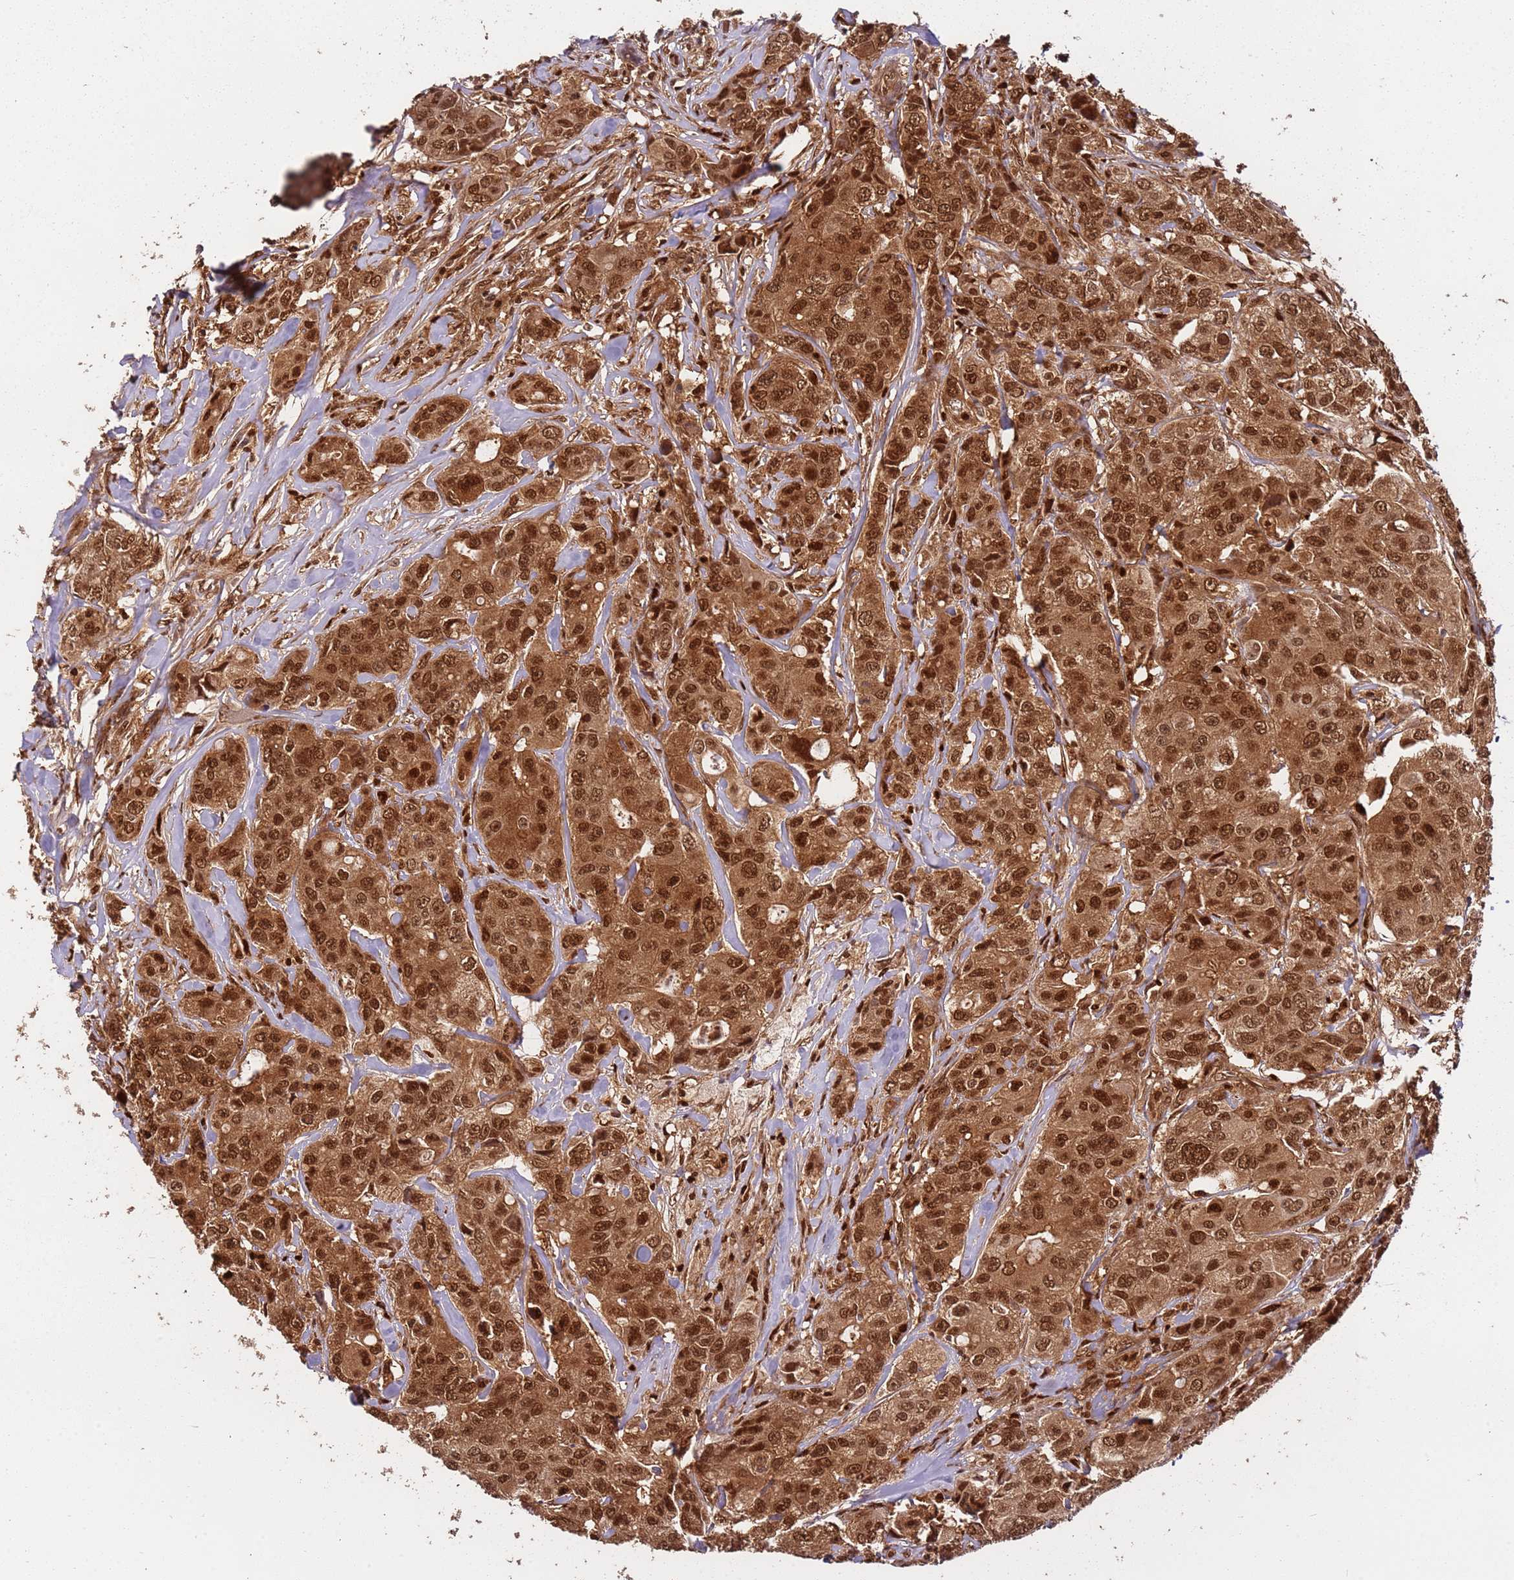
{"staining": {"intensity": "strong", "quantity": ">75%", "location": "cytoplasmic/membranous,nuclear"}, "tissue": "breast cancer", "cell_type": "Tumor cells", "image_type": "cancer", "snomed": [{"axis": "morphology", "description": "Duct carcinoma"}, {"axis": "topography", "description": "Breast"}], "caption": "Brown immunohistochemical staining in human breast intraductal carcinoma reveals strong cytoplasmic/membranous and nuclear positivity in approximately >75% of tumor cells.", "gene": "PGLS", "patient": {"sex": "female", "age": 43}}